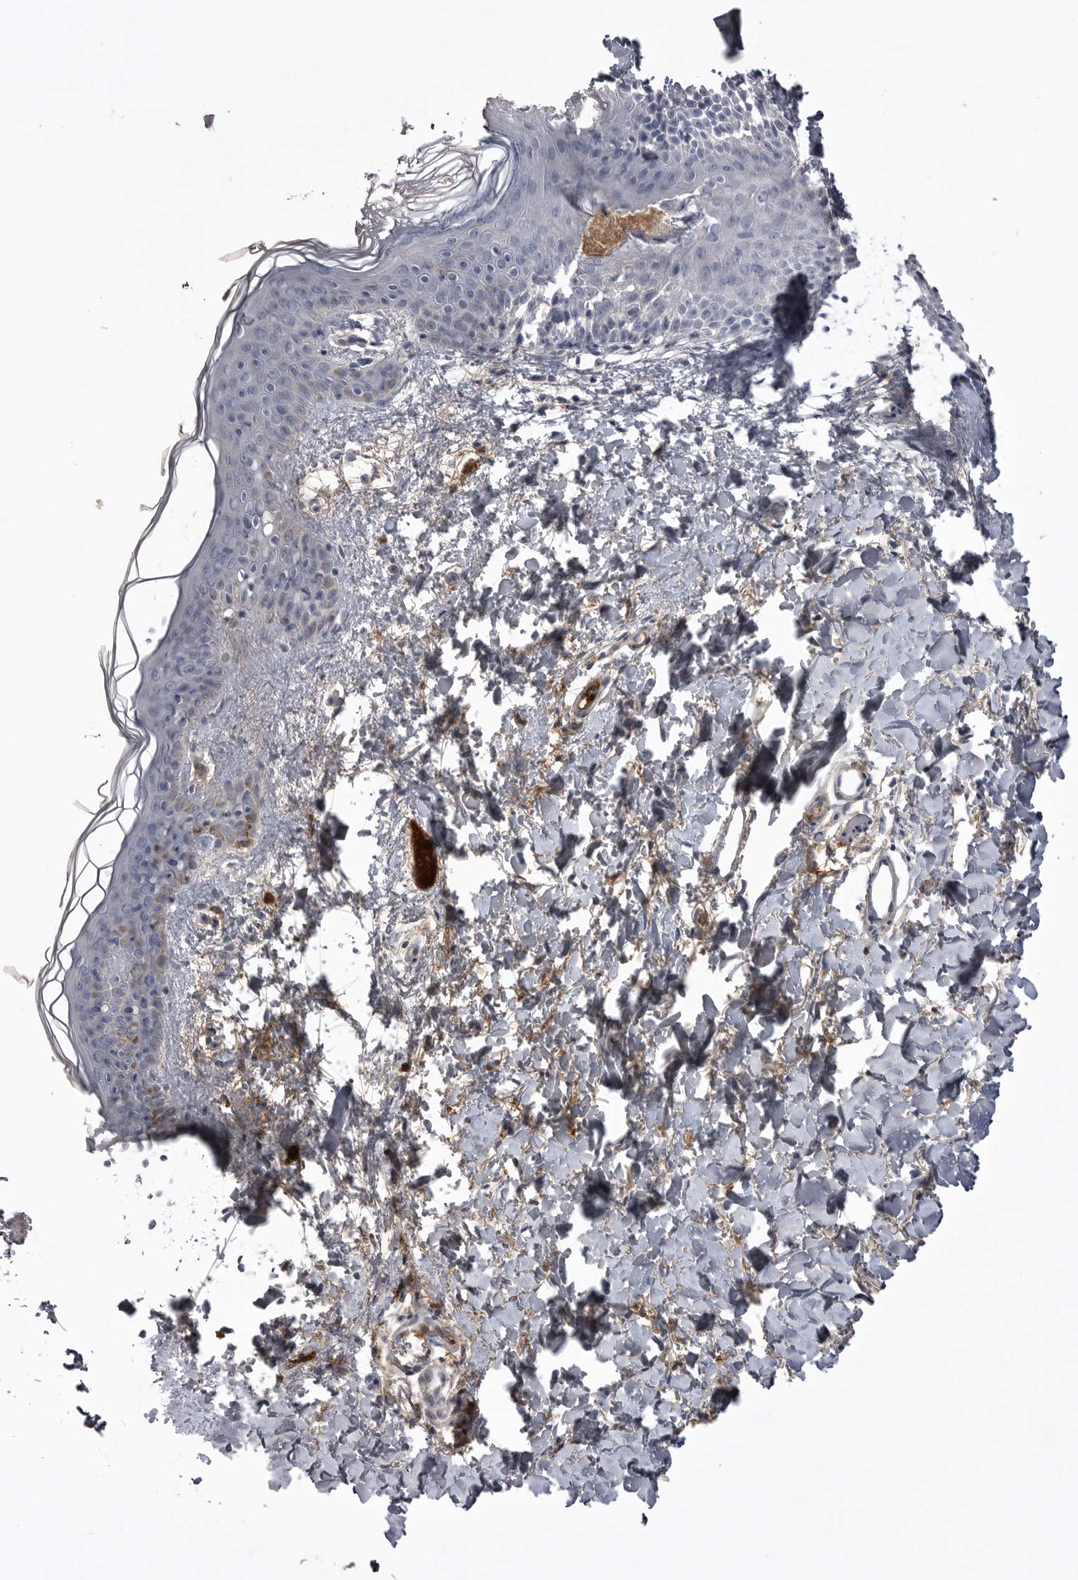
{"staining": {"intensity": "negative", "quantity": "none", "location": "none"}, "tissue": "skin", "cell_type": "Fibroblasts", "image_type": "normal", "snomed": [{"axis": "morphology", "description": "Normal tissue, NOS"}, {"axis": "topography", "description": "Skin"}], "caption": "Immunohistochemistry of benign human skin displays no staining in fibroblasts.", "gene": "AHSG", "patient": {"sex": "female", "age": 46}}